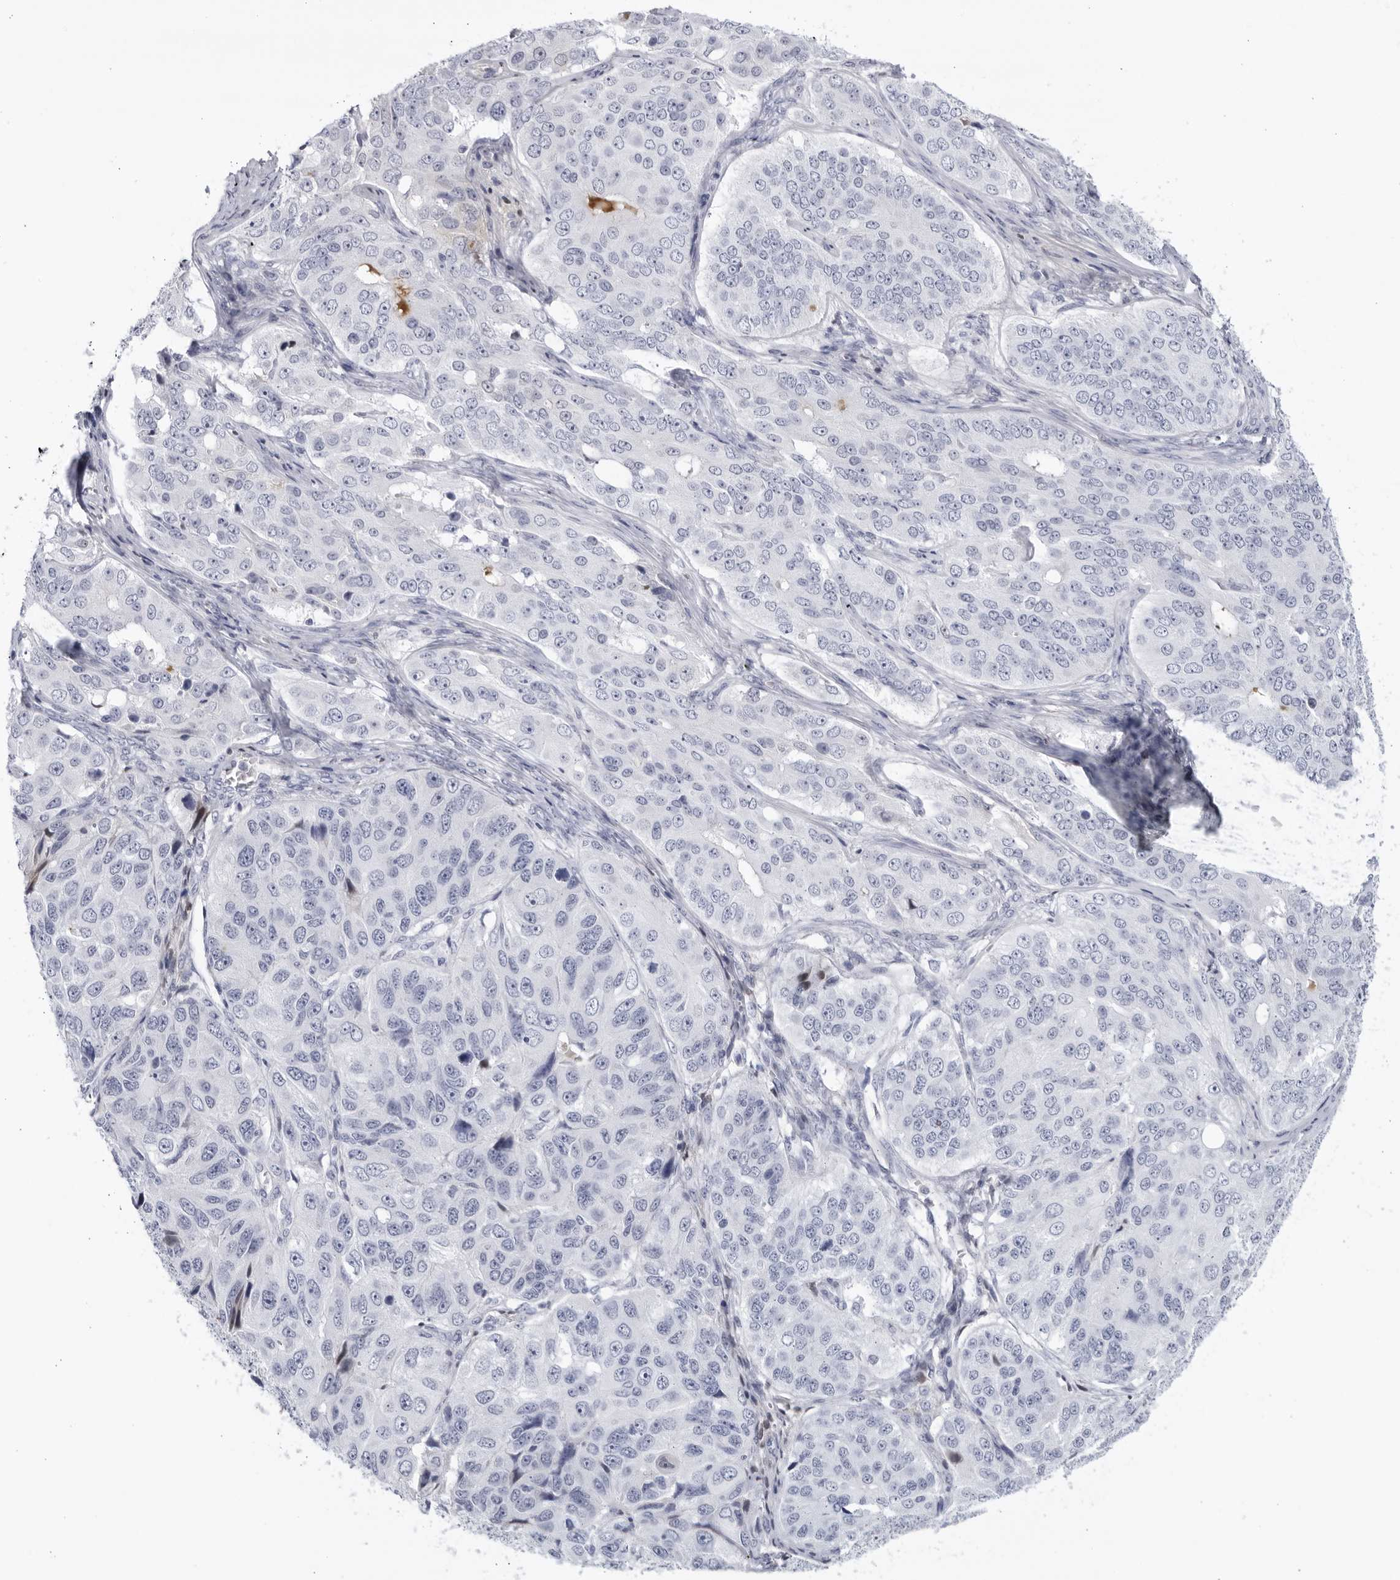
{"staining": {"intensity": "negative", "quantity": "none", "location": "none"}, "tissue": "ovarian cancer", "cell_type": "Tumor cells", "image_type": "cancer", "snomed": [{"axis": "morphology", "description": "Carcinoma, endometroid"}, {"axis": "topography", "description": "Ovary"}], "caption": "Ovarian endometroid carcinoma stained for a protein using immunohistochemistry (IHC) exhibits no expression tumor cells.", "gene": "CNBD1", "patient": {"sex": "female", "age": 51}}